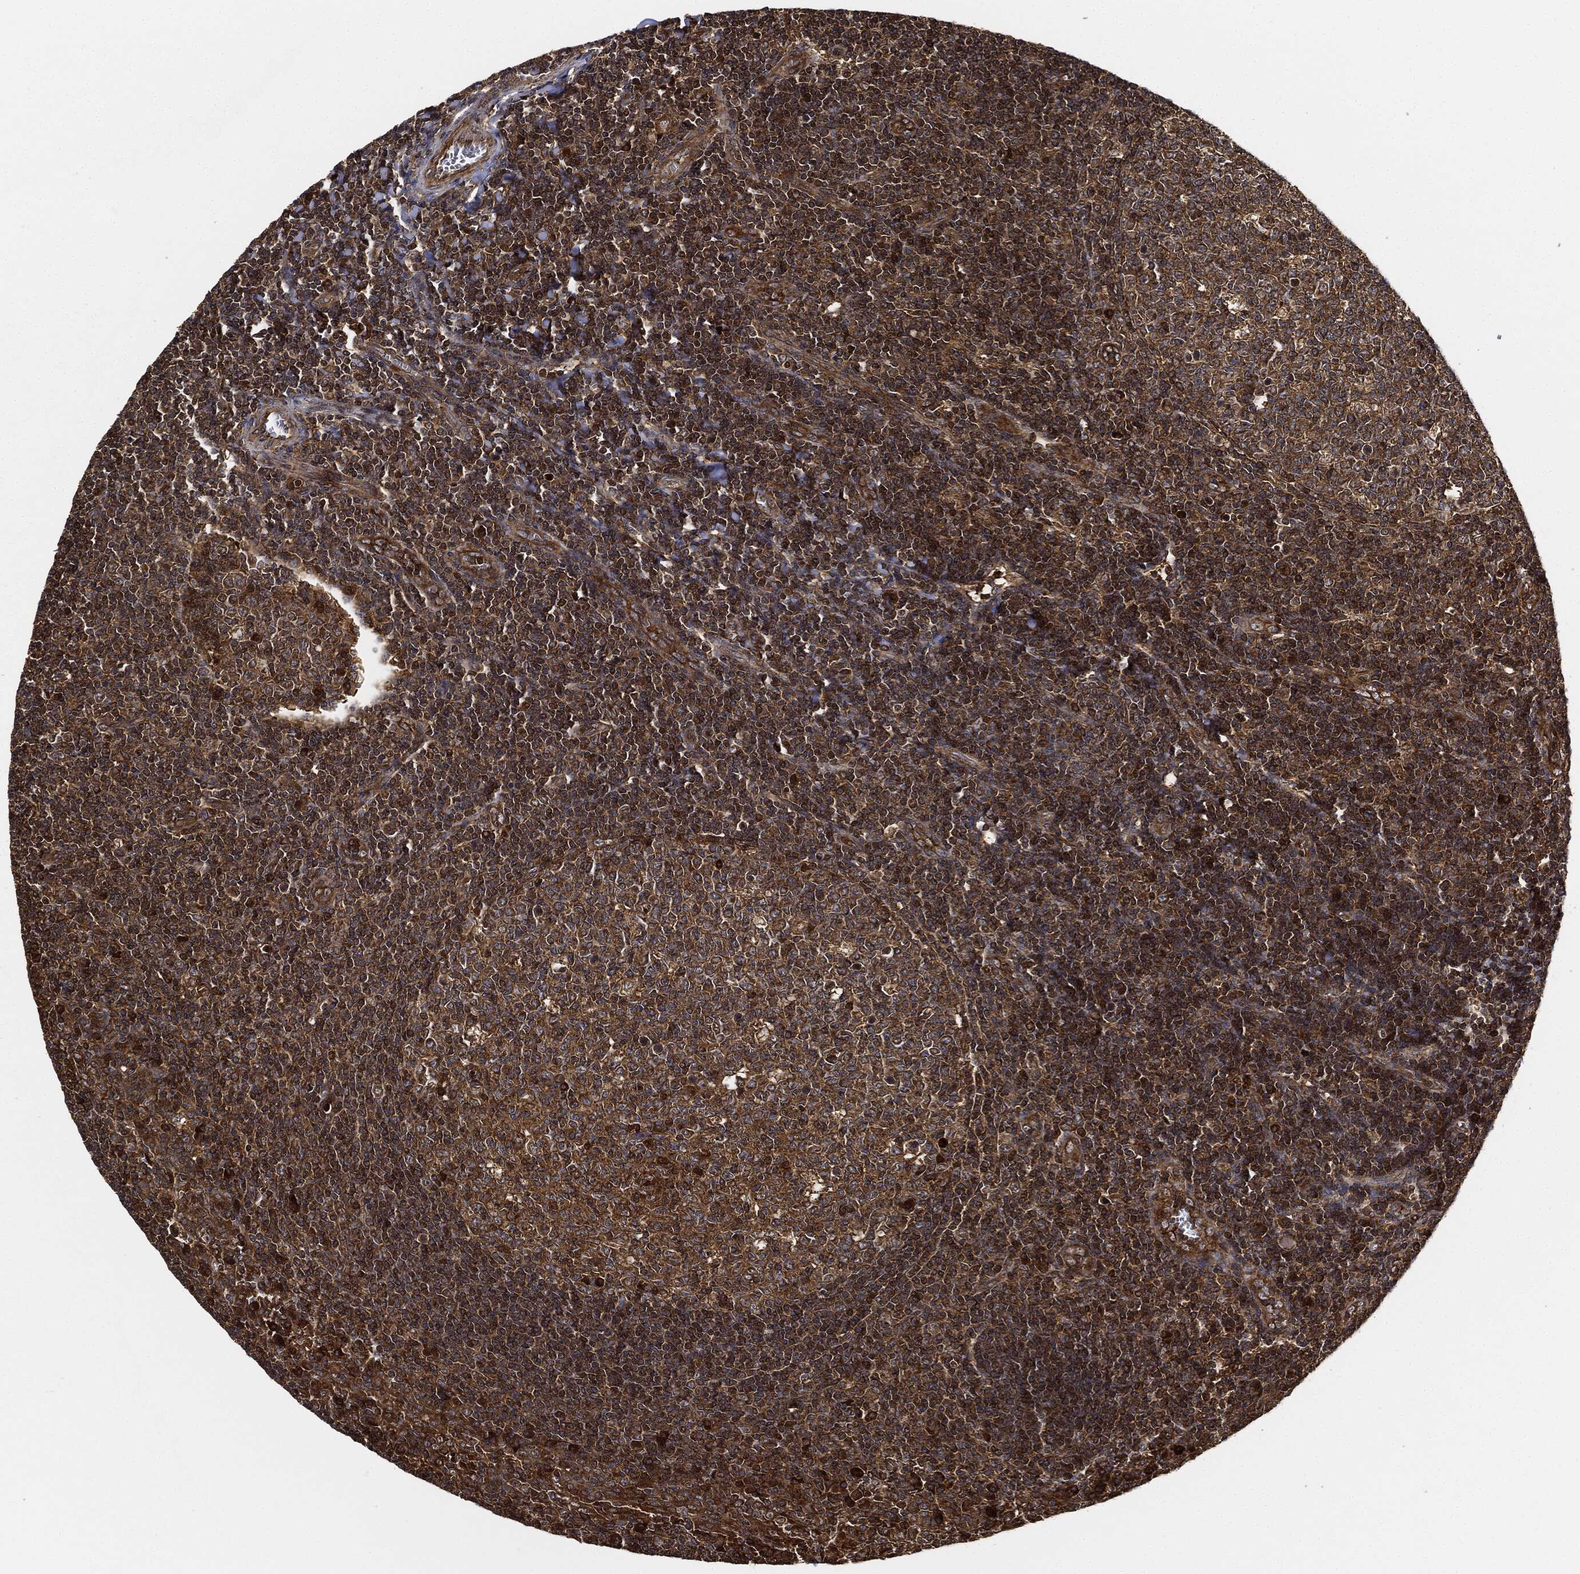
{"staining": {"intensity": "moderate", "quantity": ">75%", "location": "cytoplasmic/membranous"}, "tissue": "tonsil", "cell_type": "Germinal center cells", "image_type": "normal", "snomed": [{"axis": "morphology", "description": "Normal tissue, NOS"}, {"axis": "topography", "description": "Tonsil"}], "caption": "Moderate cytoplasmic/membranous protein expression is identified in approximately >75% of germinal center cells in tonsil.", "gene": "CEP290", "patient": {"sex": "female", "age": 13}}